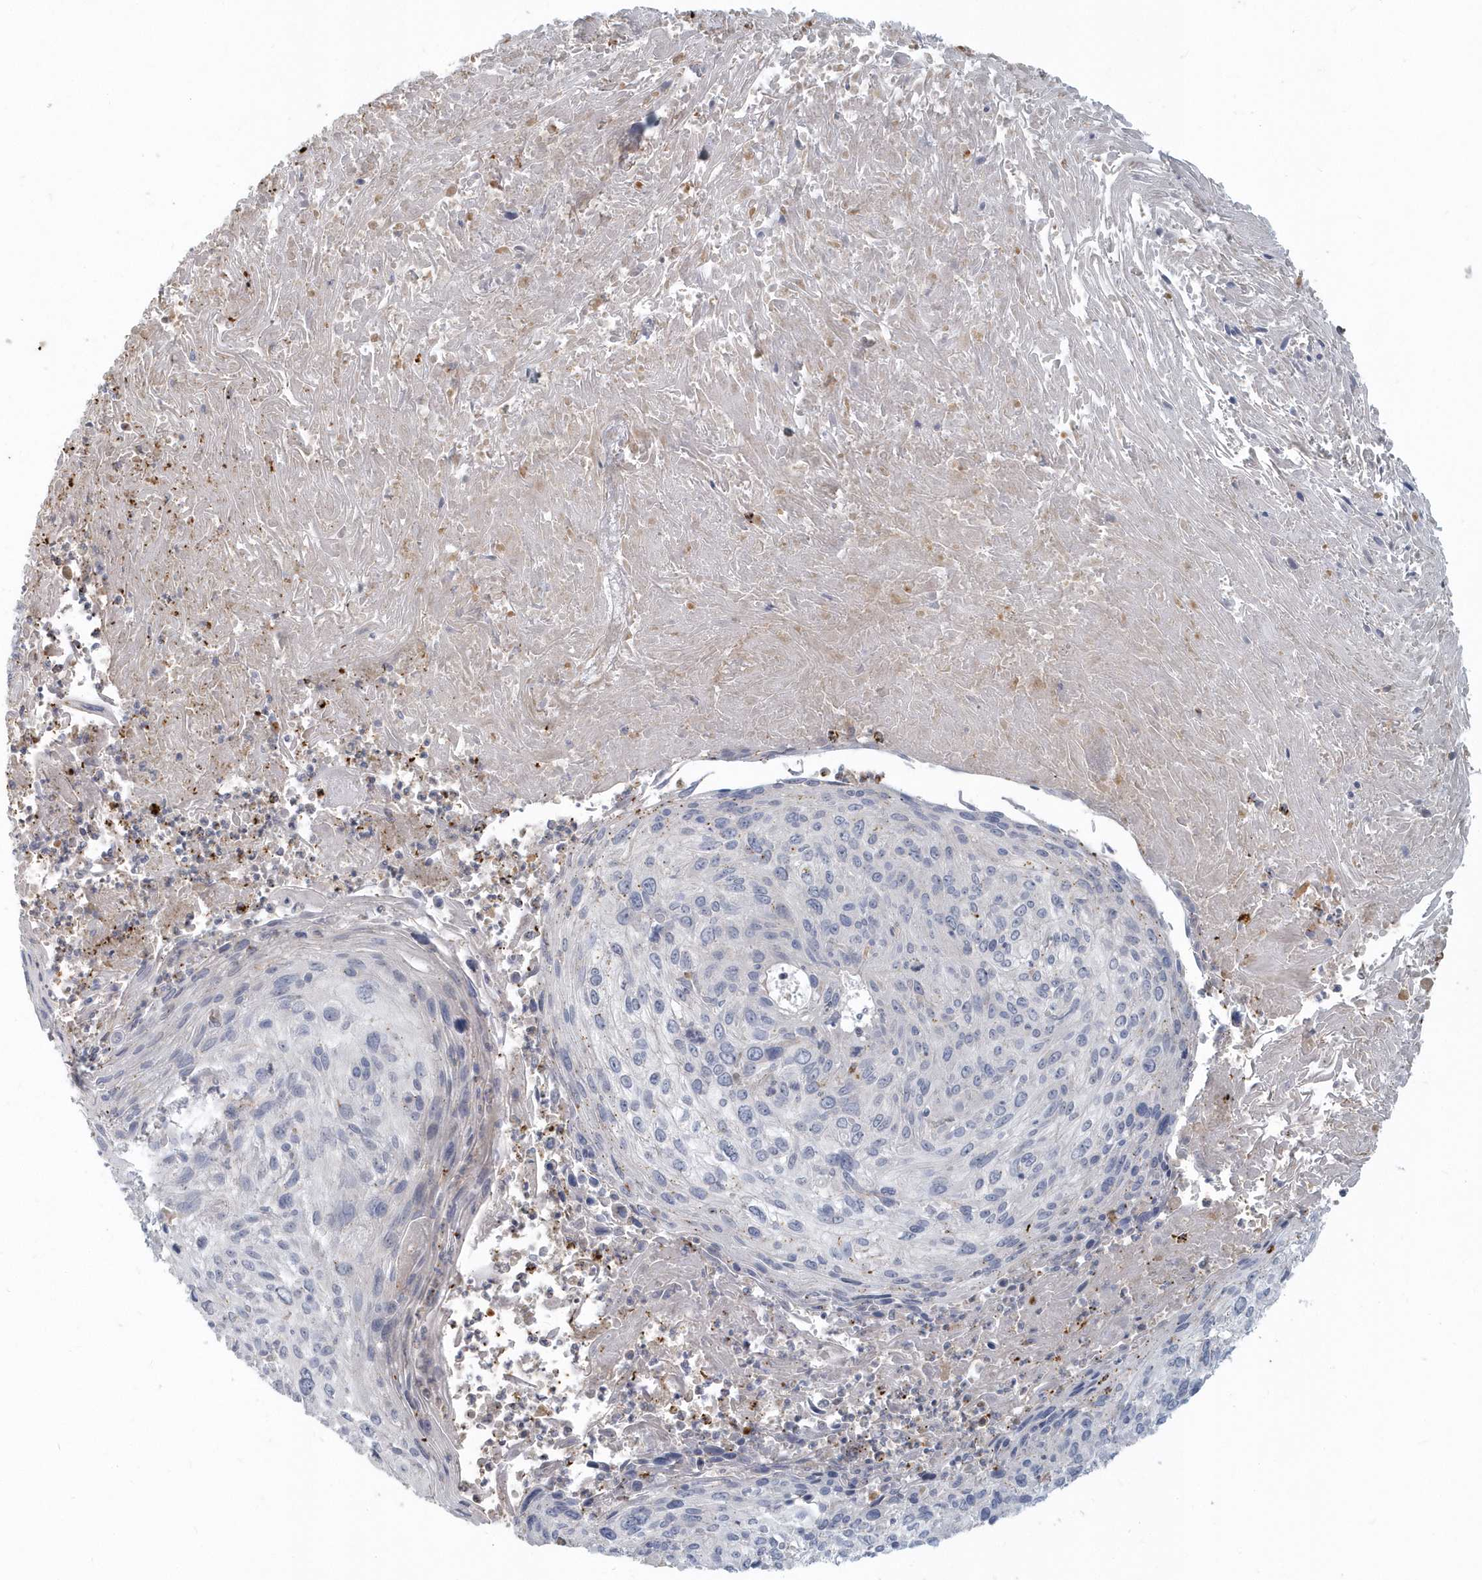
{"staining": {"intensity": "negative", "quantity": "none", "location": "none"}, "tissue": "cervical cancer", "cell_type": "Tumor cells", "image_type": "cancer", "snomed": [{"axis": "morphology", "description": "Squamous cell carcinoma, NOS"}, {"axis": "topography", "description": "Cervix"}], "caption": "Tumor cells are negative for protein expression in human cervical cancer (squamous cell carcinoma).", "gene": "NAPB", "patient": {"sex": "female", "age": 51}}